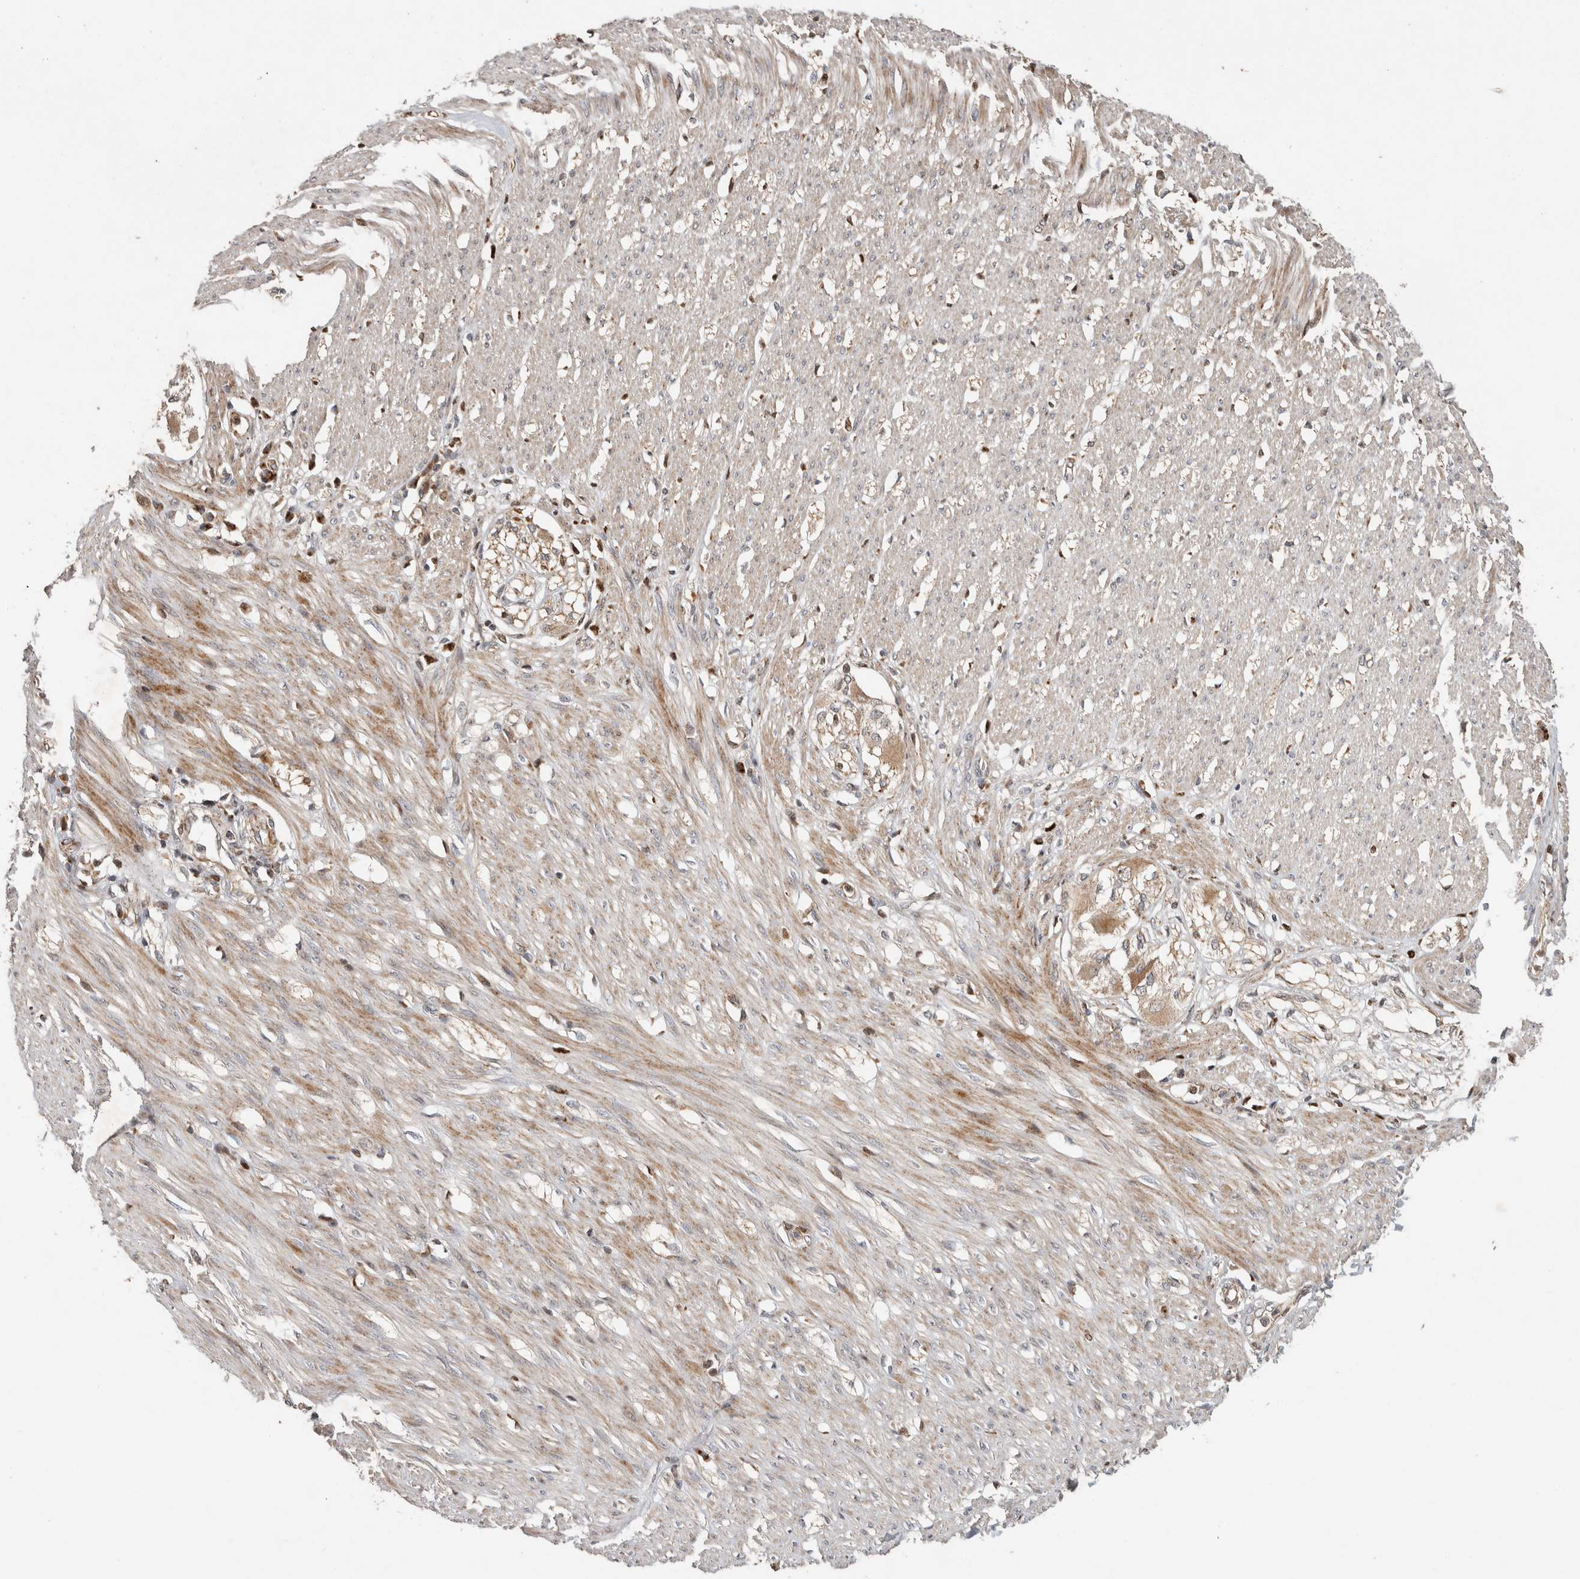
{"staining": {"intensity": "moderate", "quantity": ">75%", "location": "cytoplasmic/membranous"}, "tissue": "smooth muscle", "cell_type": "Smooth muscle cells", "image_type": "normal", "snomed": [{"axis": "morphology", "description": "Normal tissue, NOS"}, {"axis": "morphology", "description": "Adenocarcinoma, NOS"}, {"axis": "topography", "description": "Colon"}, {"axis": "topography", "description": "Peripheral nerve tissue"}], "caption": "DAB (3,3'-diaminobenzidine) immunohistochemical staining of benign human smooth muscle exhibits moderate cytoplasmic/membranous protein staining in approximately >75% of smooth muscle cells.", "gene": "INSRR", "patient": {"sex": "male", "age": 14}}